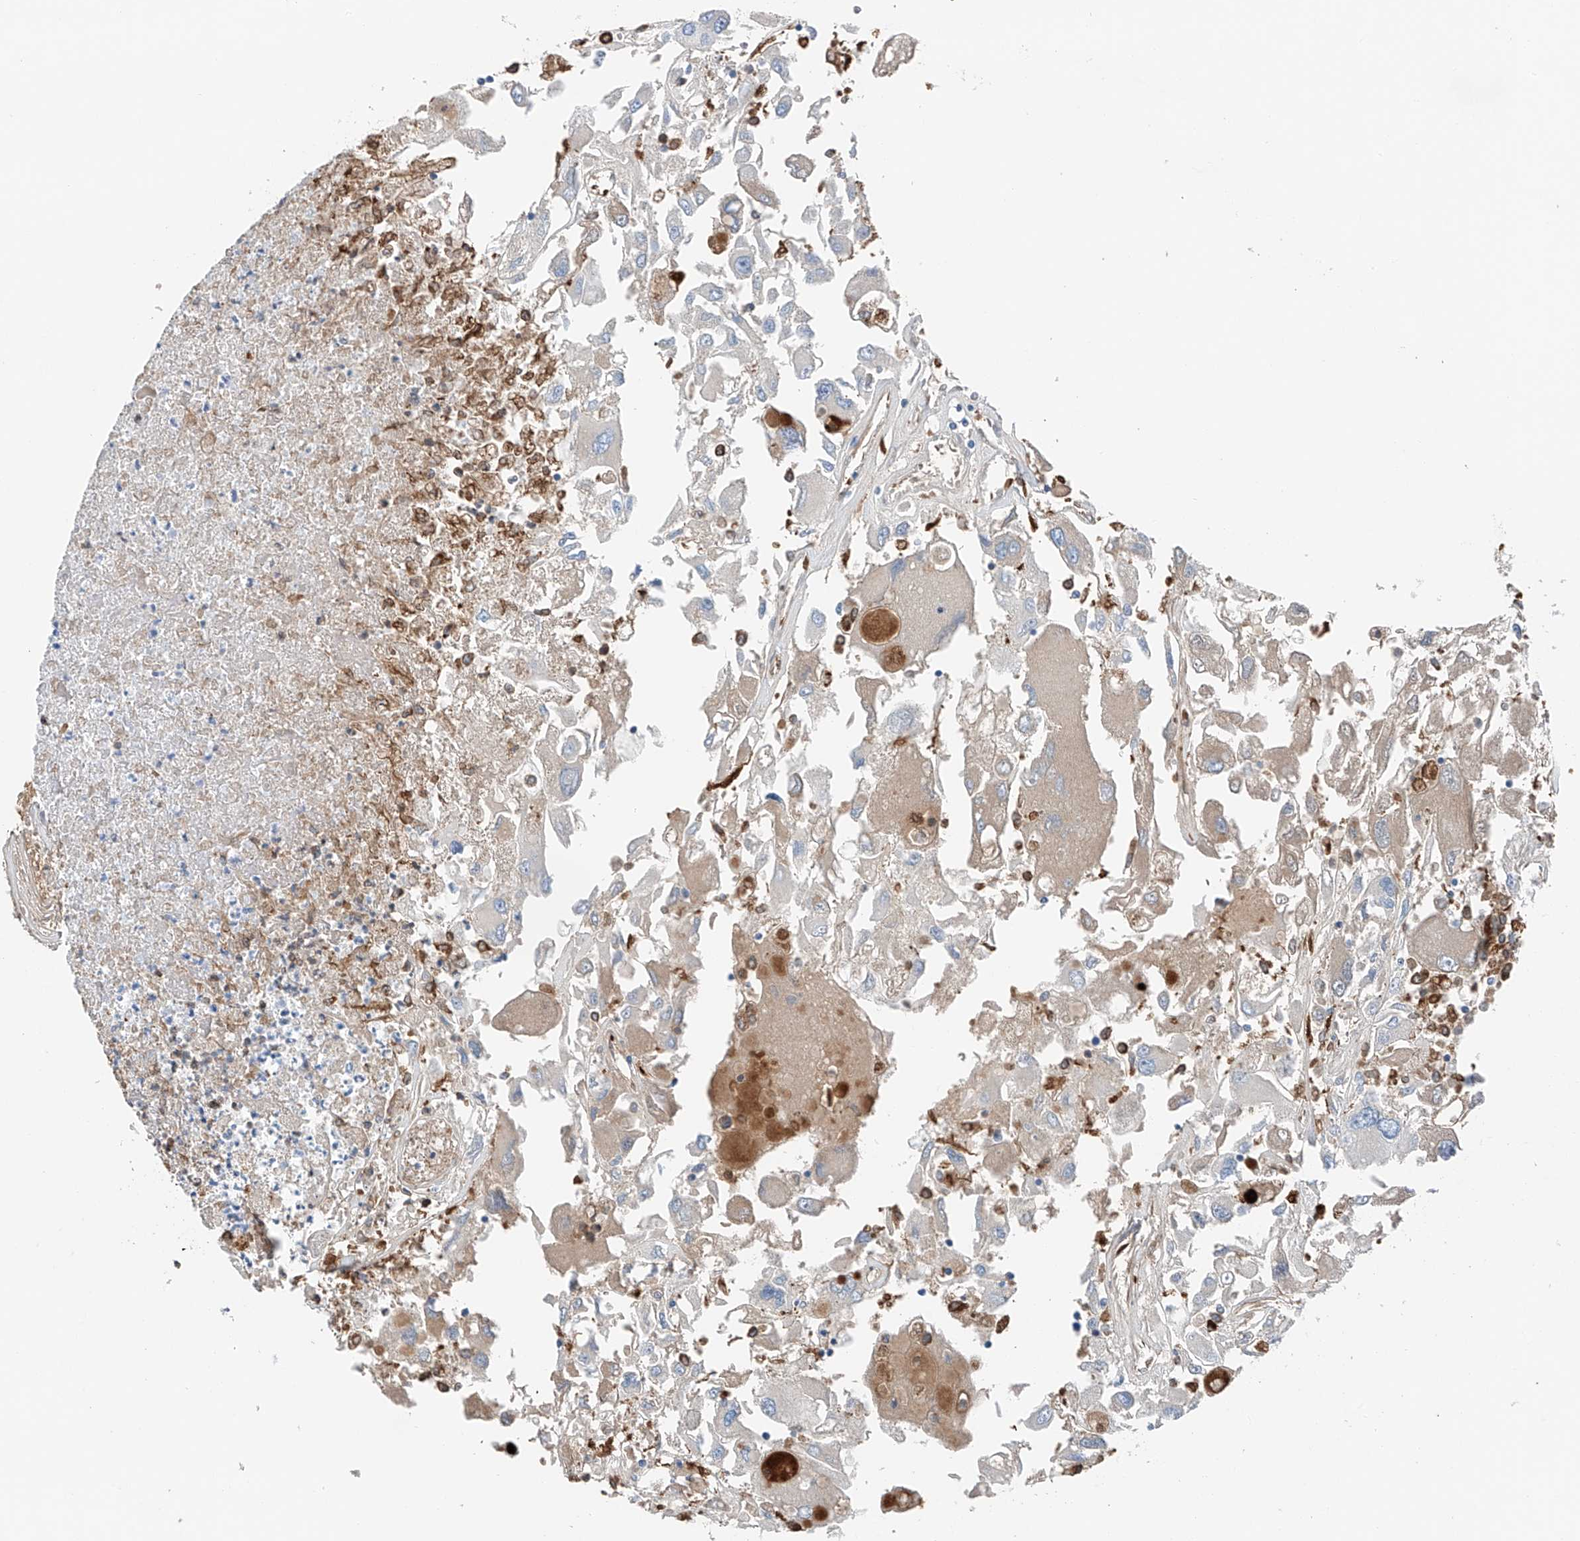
{"staining": {"intensity": "weak", "quantity": "<25%", "location": "cytoplasmic/membranous"}, "tissue": "renal cancer", "cell_type": "Tumor cells", "image_type": "cancer", "snomed": [{"axis": "morphology", "description": "Adenocarcinoma, NOS"}, {"axis": "topography", "description": "Kidney"}], "caption": "Histopathology image shows no protein positivity in tumor cells of renal cancer tissue.", "gene": "TBXAS1", "patient": {"sex": "female", "age": 52}}